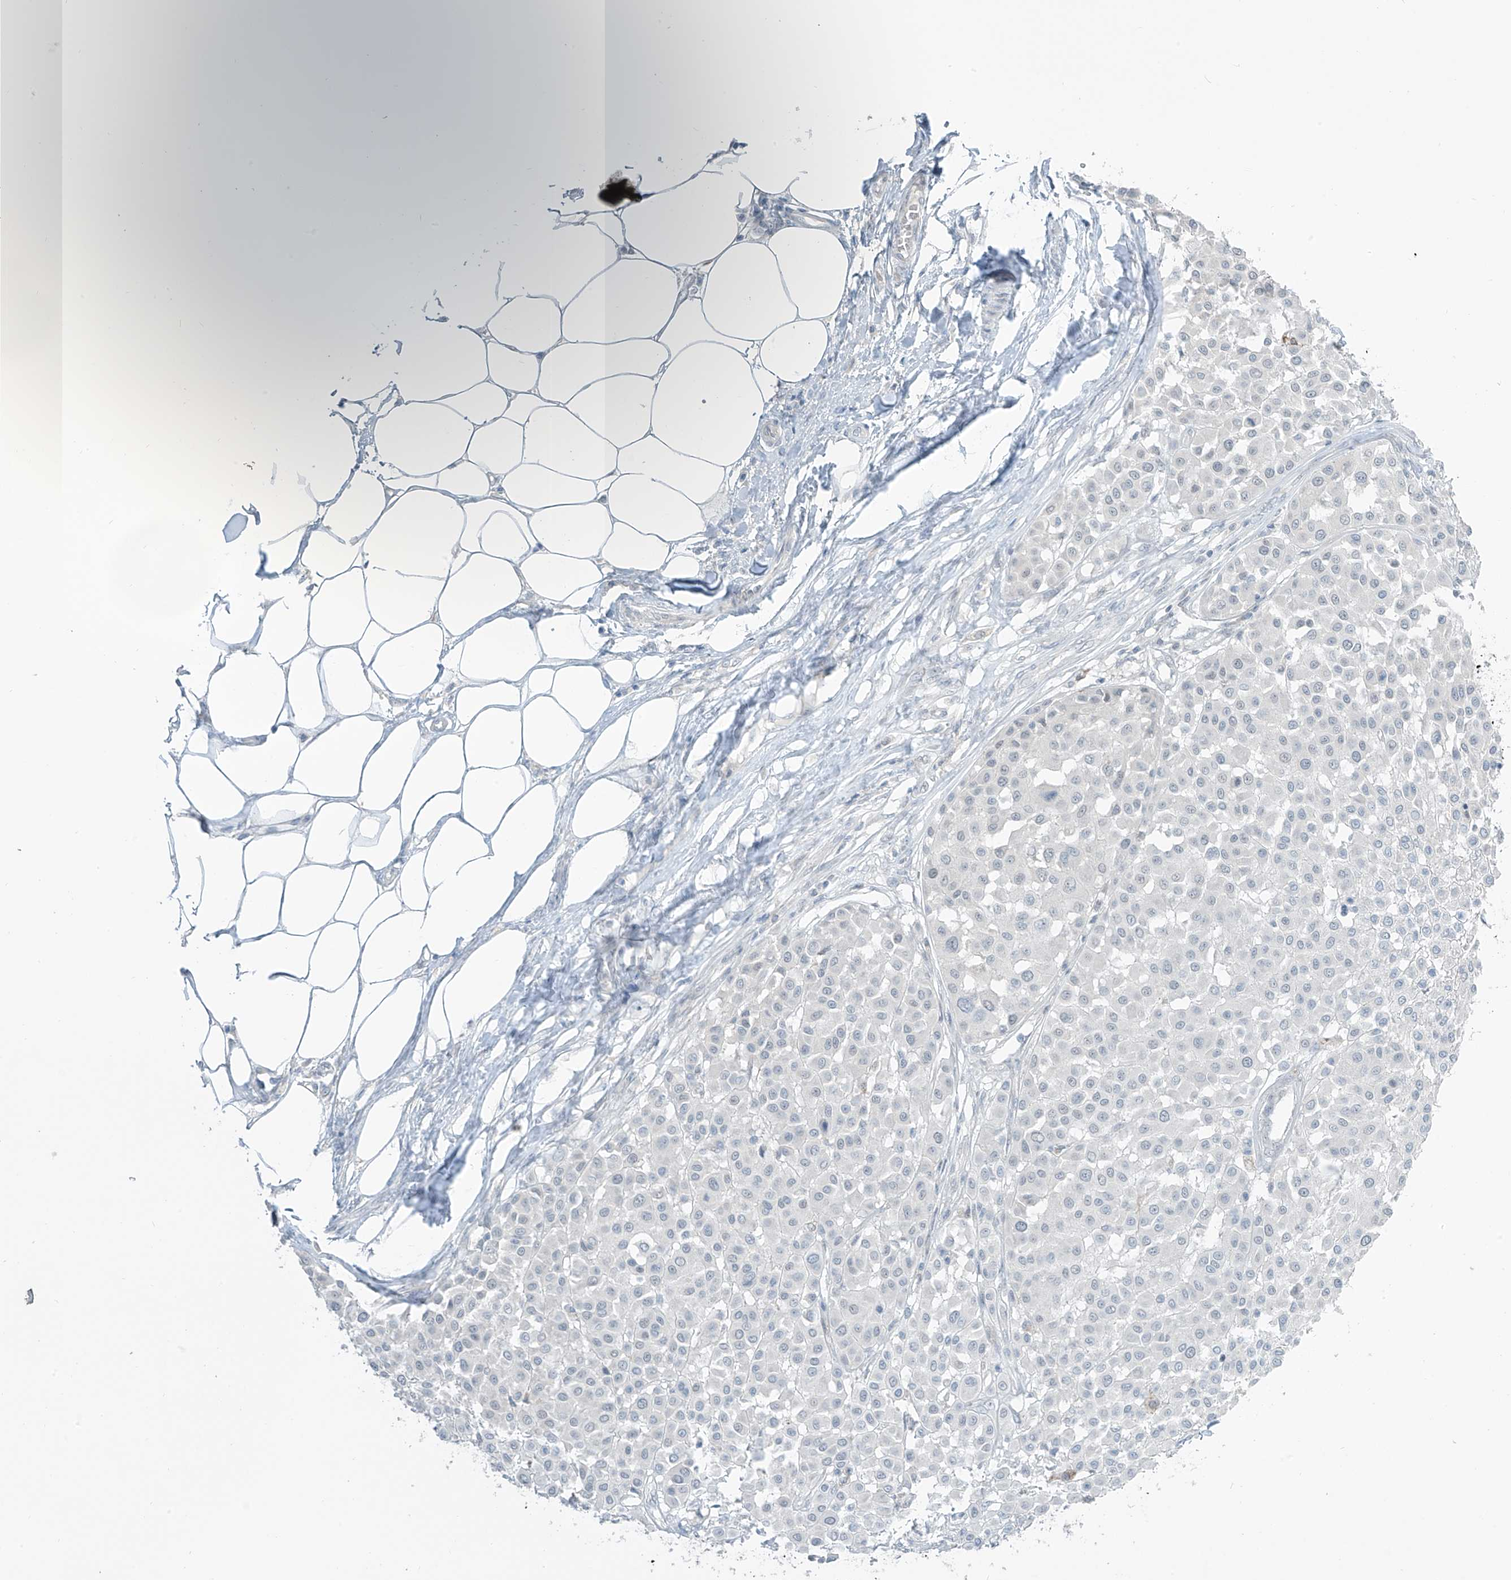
{"staining": {"intensity": "negative", "quantity": "none", "location": "none"}, "tissue": "melanoma", "cell_type": "Tumor cells", "image_type": "cancer", "snomed": [{"axis": "morphology", "description": "Malignant melanoma, Metastatic site"}, {"axis": "topography", "description": "Soft tissue"}], "caption": "DAB immunohistochemical staining of human melanoma reveals no significant expression in tumor cells. (DAB (3,3'-diaminobenzidine) immunohistochemistry with hematoxylin counter stain).", "gene": "PRDM6", "patient": {"sex": "male", "age": 41}}